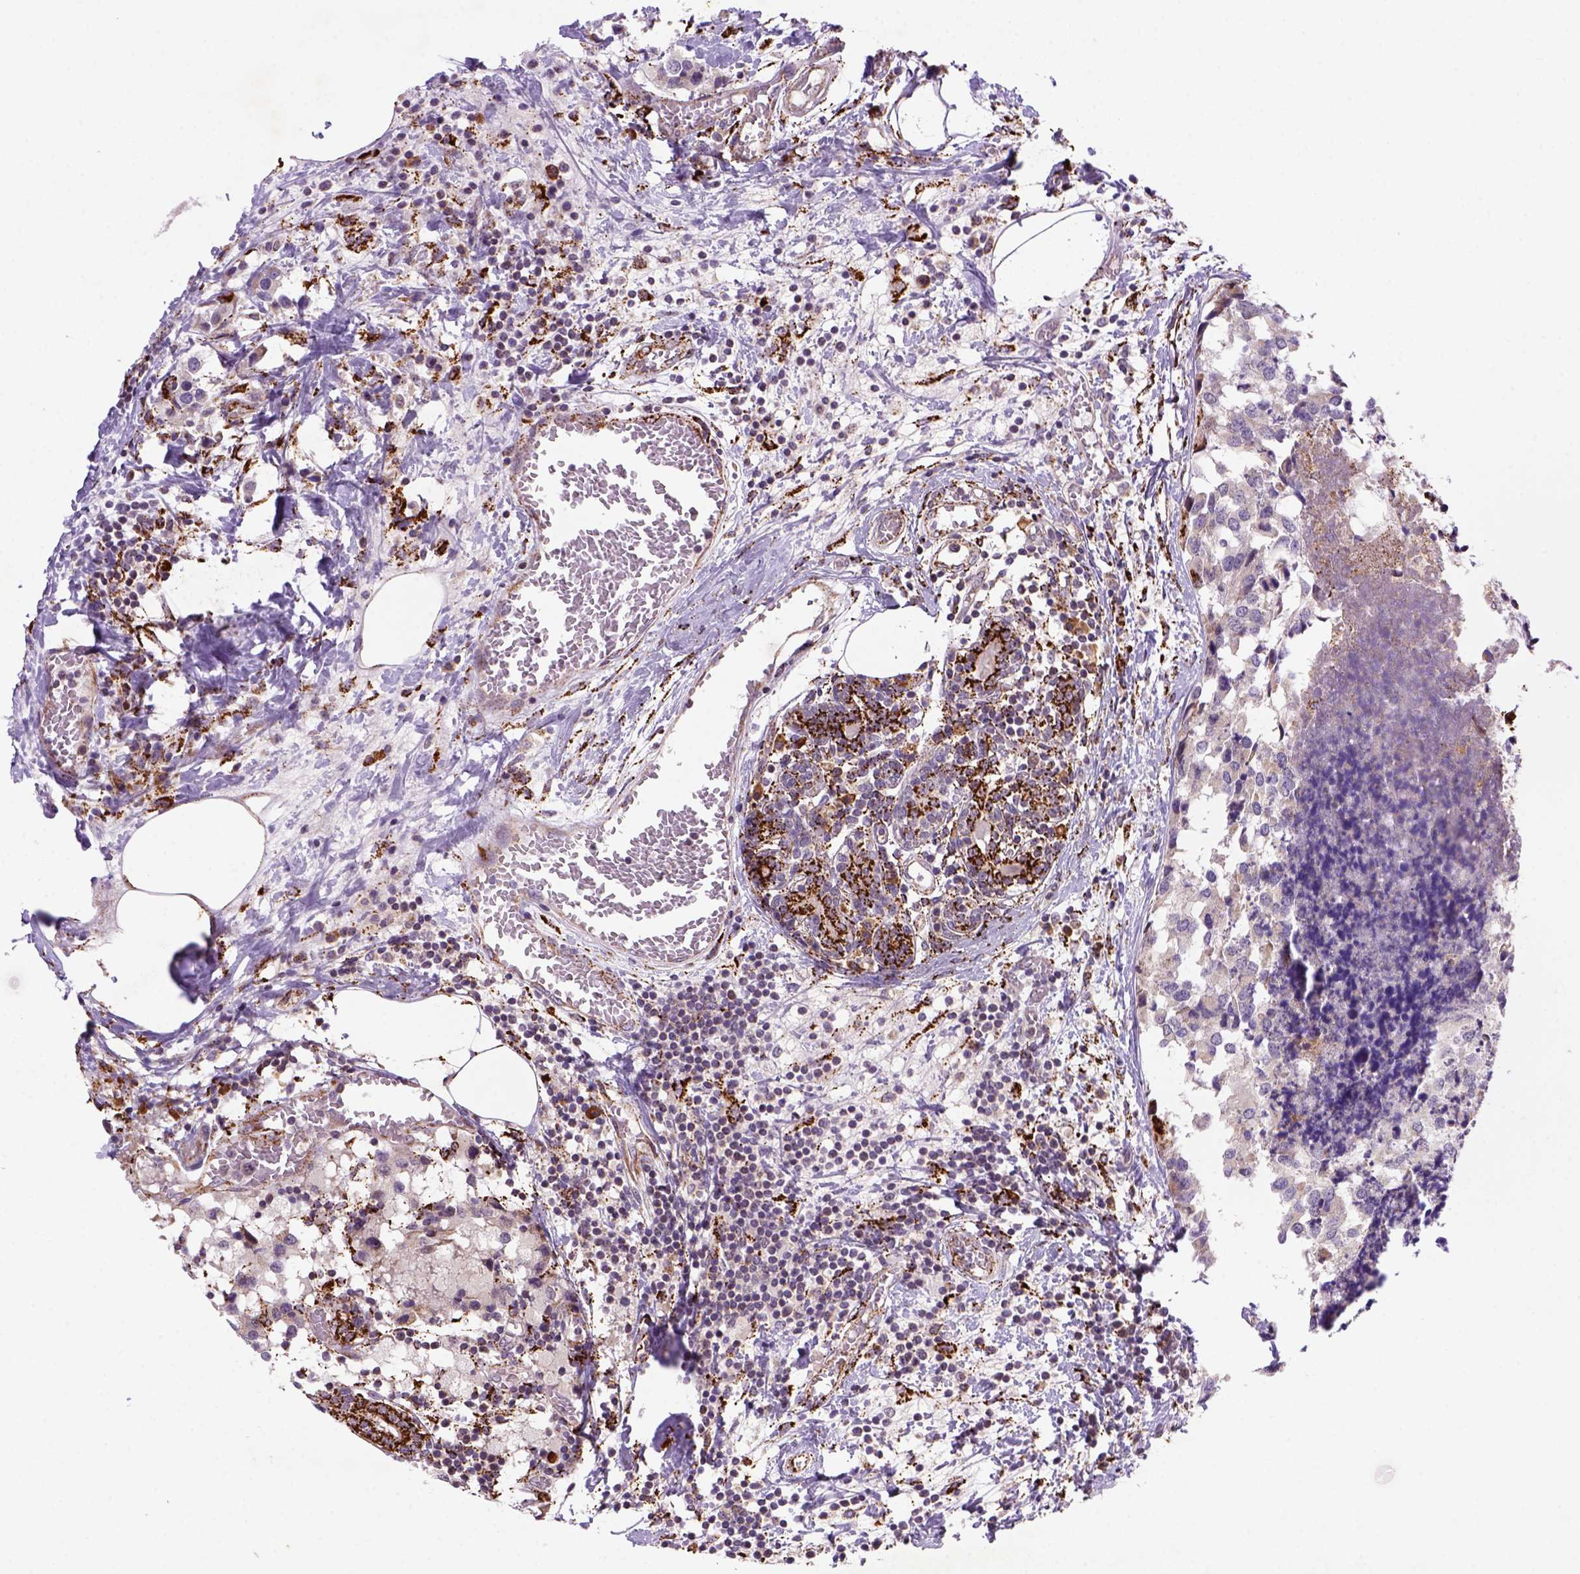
{"staining": {"intensity": "negative", "quantity": "none", "location": "none"}, "tissue": "breast cancer", "cell_type": "Tumor cells", "image_type": "cancer", "snomed": [{"axis": "morphology", "description": "Lobular carcinoma"}, {"axis": "topography", "description": "Breast"}], "caption": "The histopathology image demonstrates no significant staining in tumor cells of breast cancer (lobular carcinoma).", "gene": "FZD7", "patient": {"sex": "female", "age": 59}}